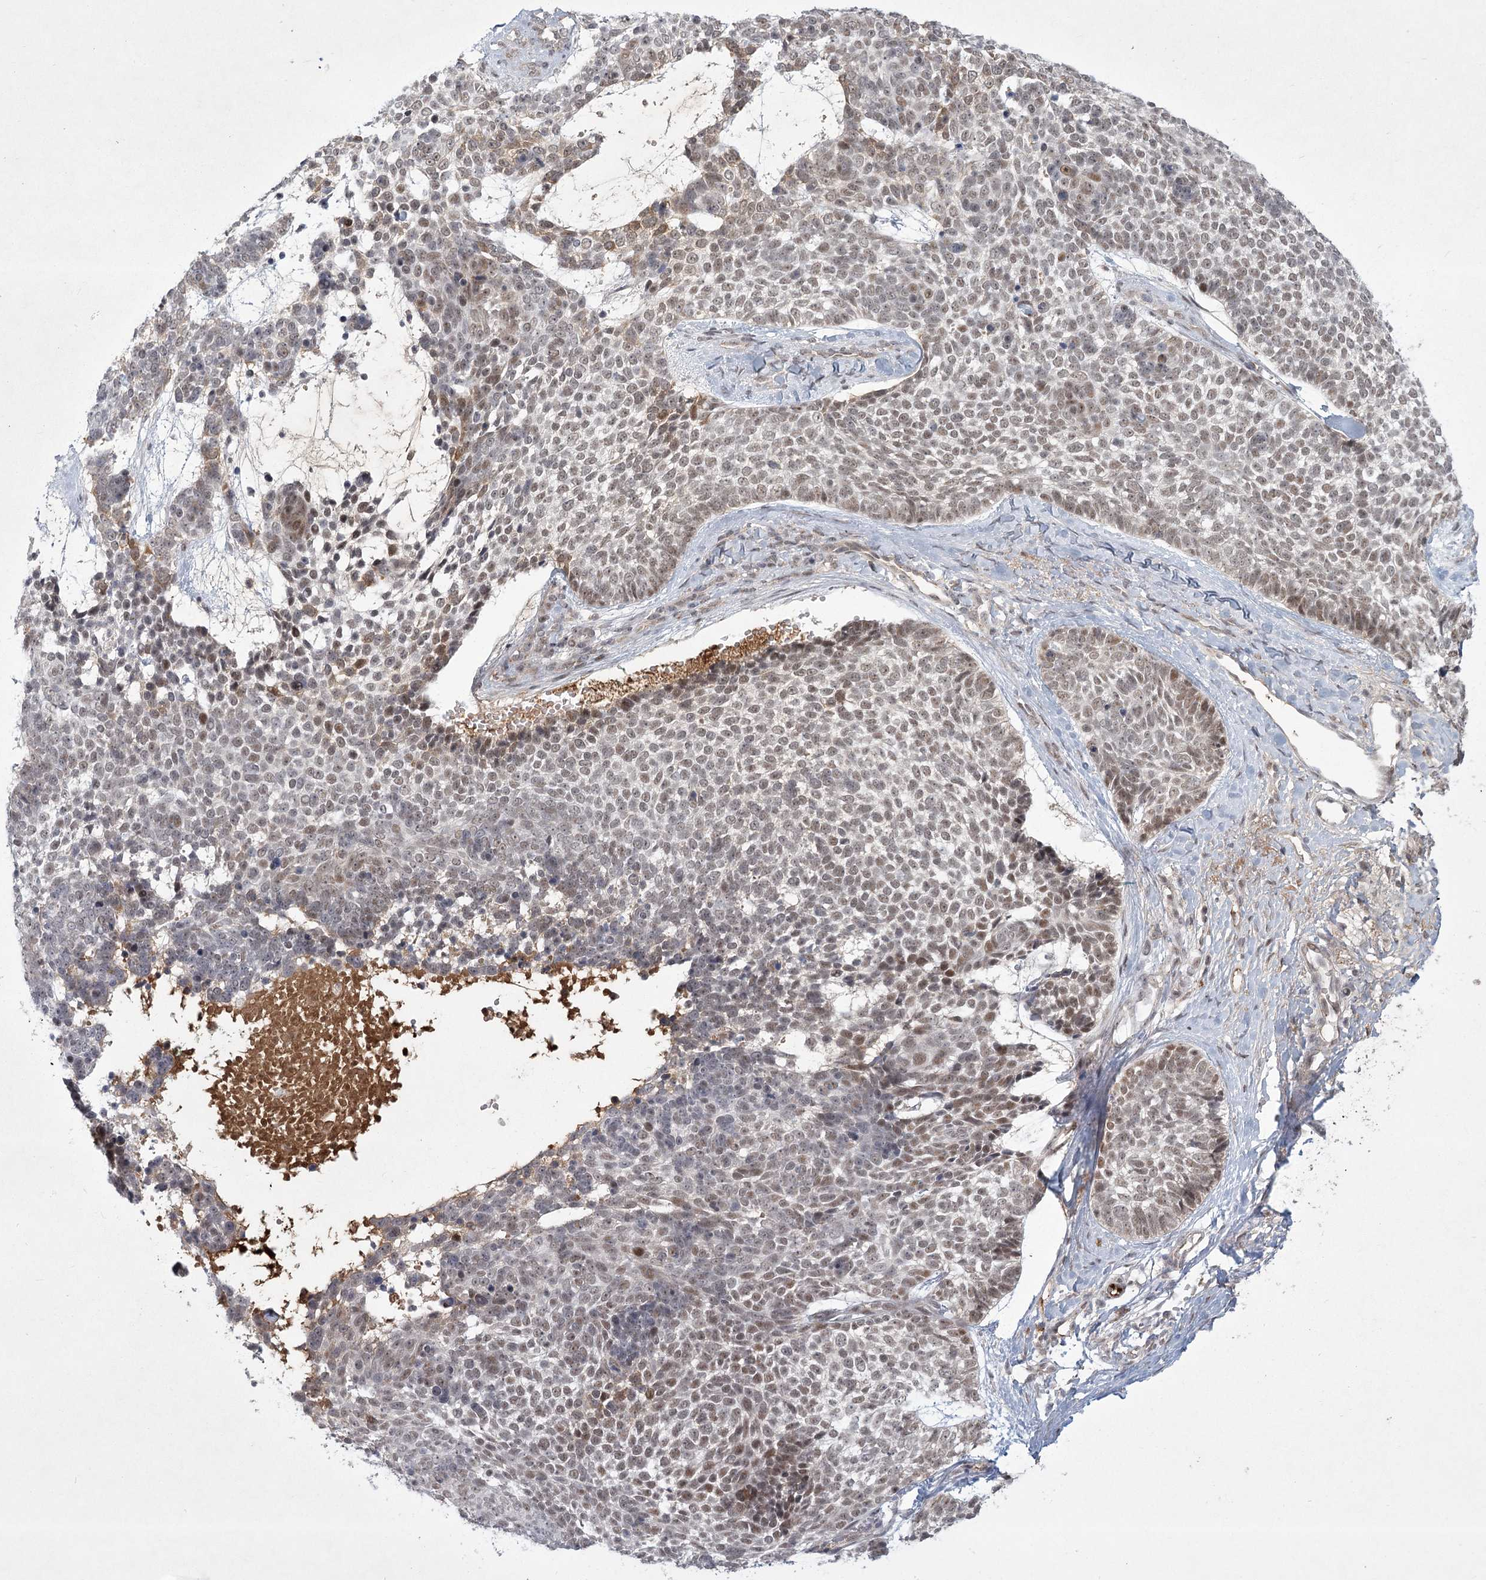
{"staining": {"intensity": "weak", "quantity": ">75%", "location": "nuclear"}, "tissue": "skin cancer", "cell_type": "Tumor cells", "image_type": "cancer", "snomed": [{"axis": "morphology", "description": "Basal cell carcinoma"}, {"axis": "topography", "description": "Skin"}], "caption": "This micrograph reveals basal cell carcinoma (skin) stained with immunohistochemistry to label a protein in brown. The nuclear of tumor cells show weak positivity for the protein. Nuclei are counter-stained blue.", "gene": "CIB4", "patient": {"sex": "female", "age": 81}}